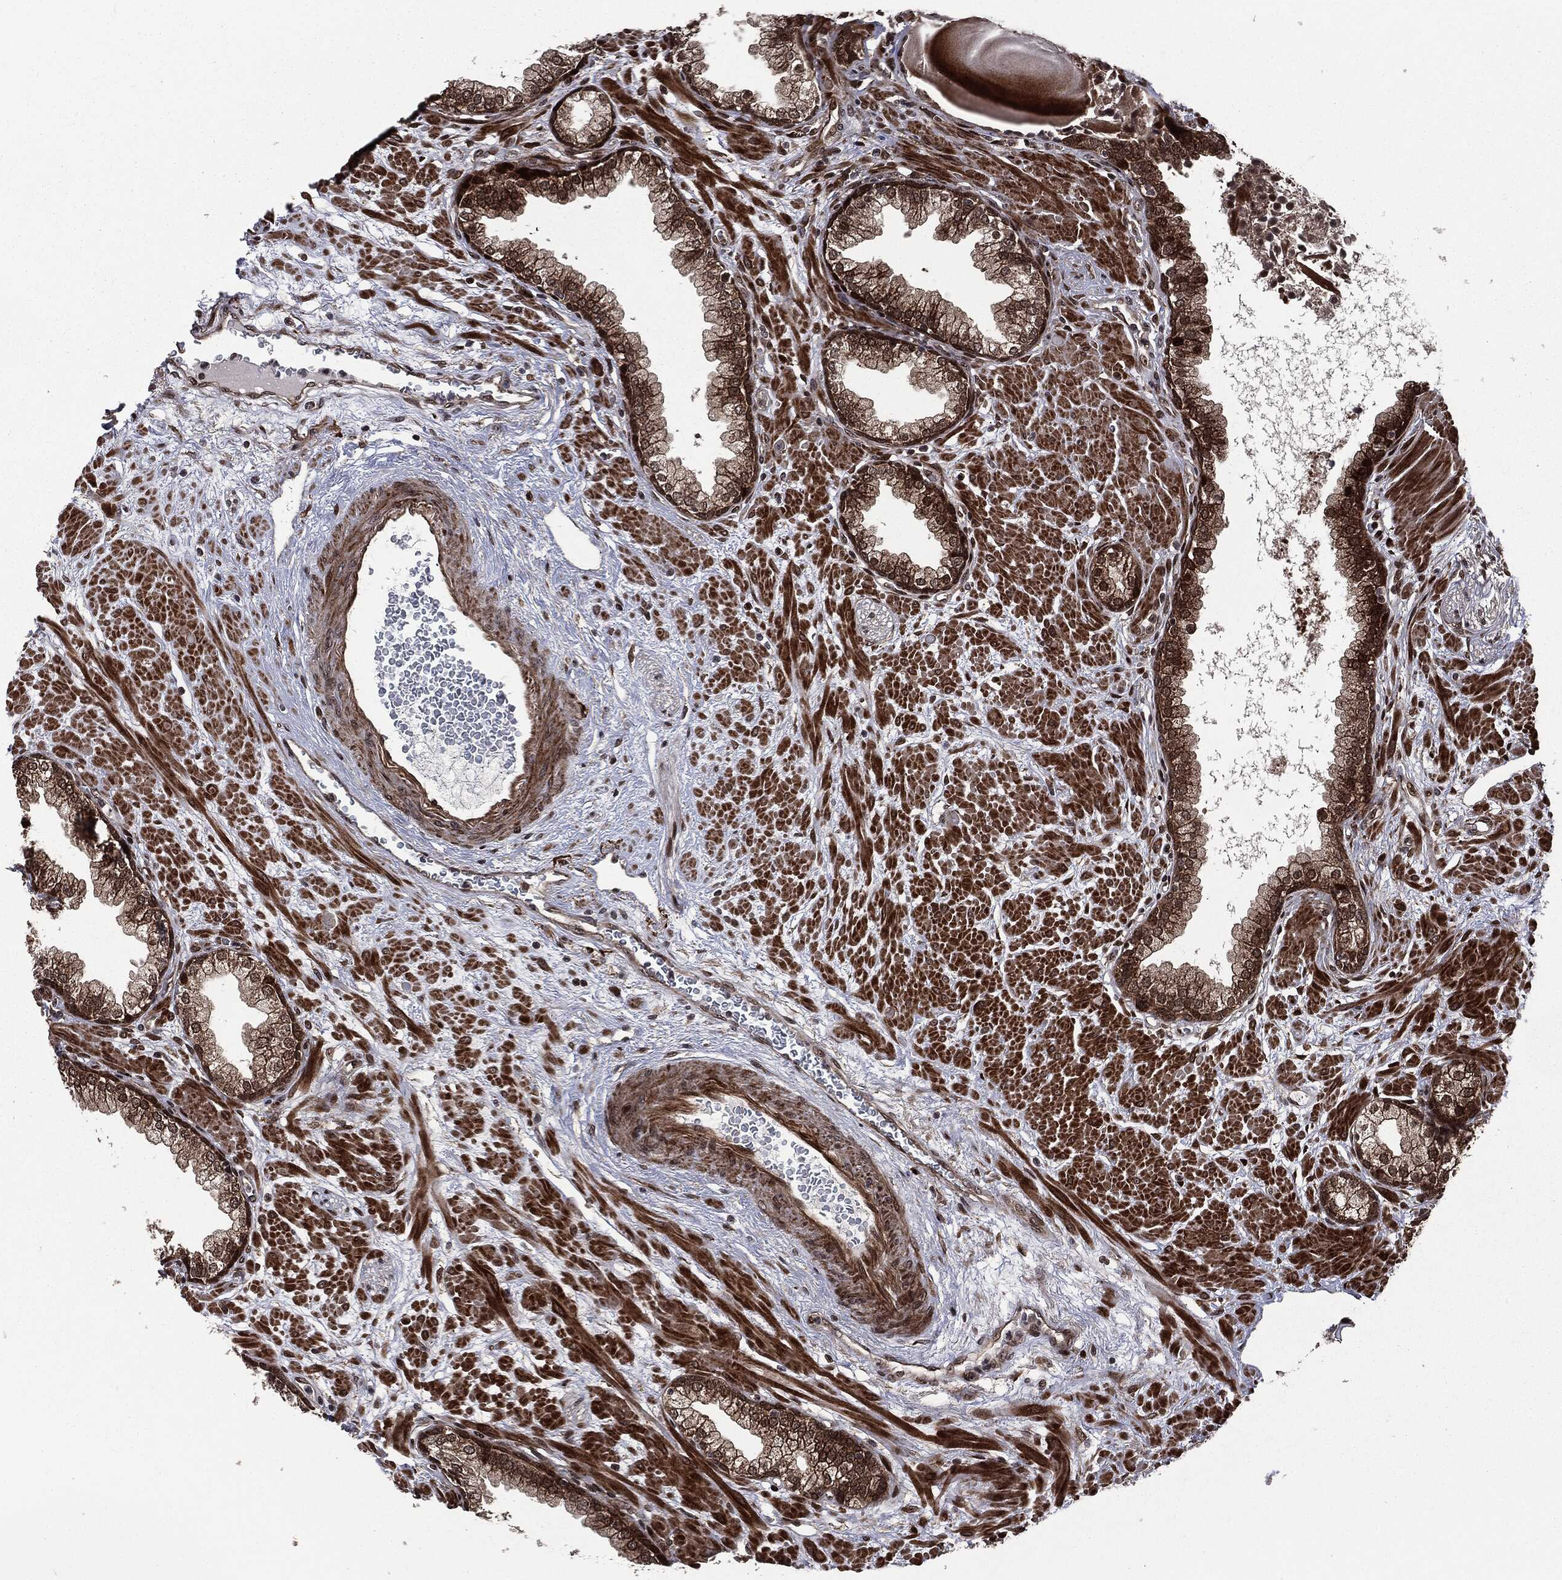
{"staining": {"intensity": "strong", "quantity": "25%-75%", "location": "cytoplasmic/membranous,nuclear"}, "tissue": "prostate", "cell_type": "Glandular cells", "image_type": "normal", "snomed": [{"axis": "morphology", "description": "Normal tissue, NOS"}, {"axis": "topography", "description": "Prostate"}], "caption": "Protein analysis of benign prostate demonstrates strong cytoplasmic/membranous,nuclear positivity in about 25%-75% of glandular cells. (DAB IHC, brown staining for protein, blue staining for nuclei).", "gene": "SMAD4", "patient": {"sex": "male", "age": 63}}